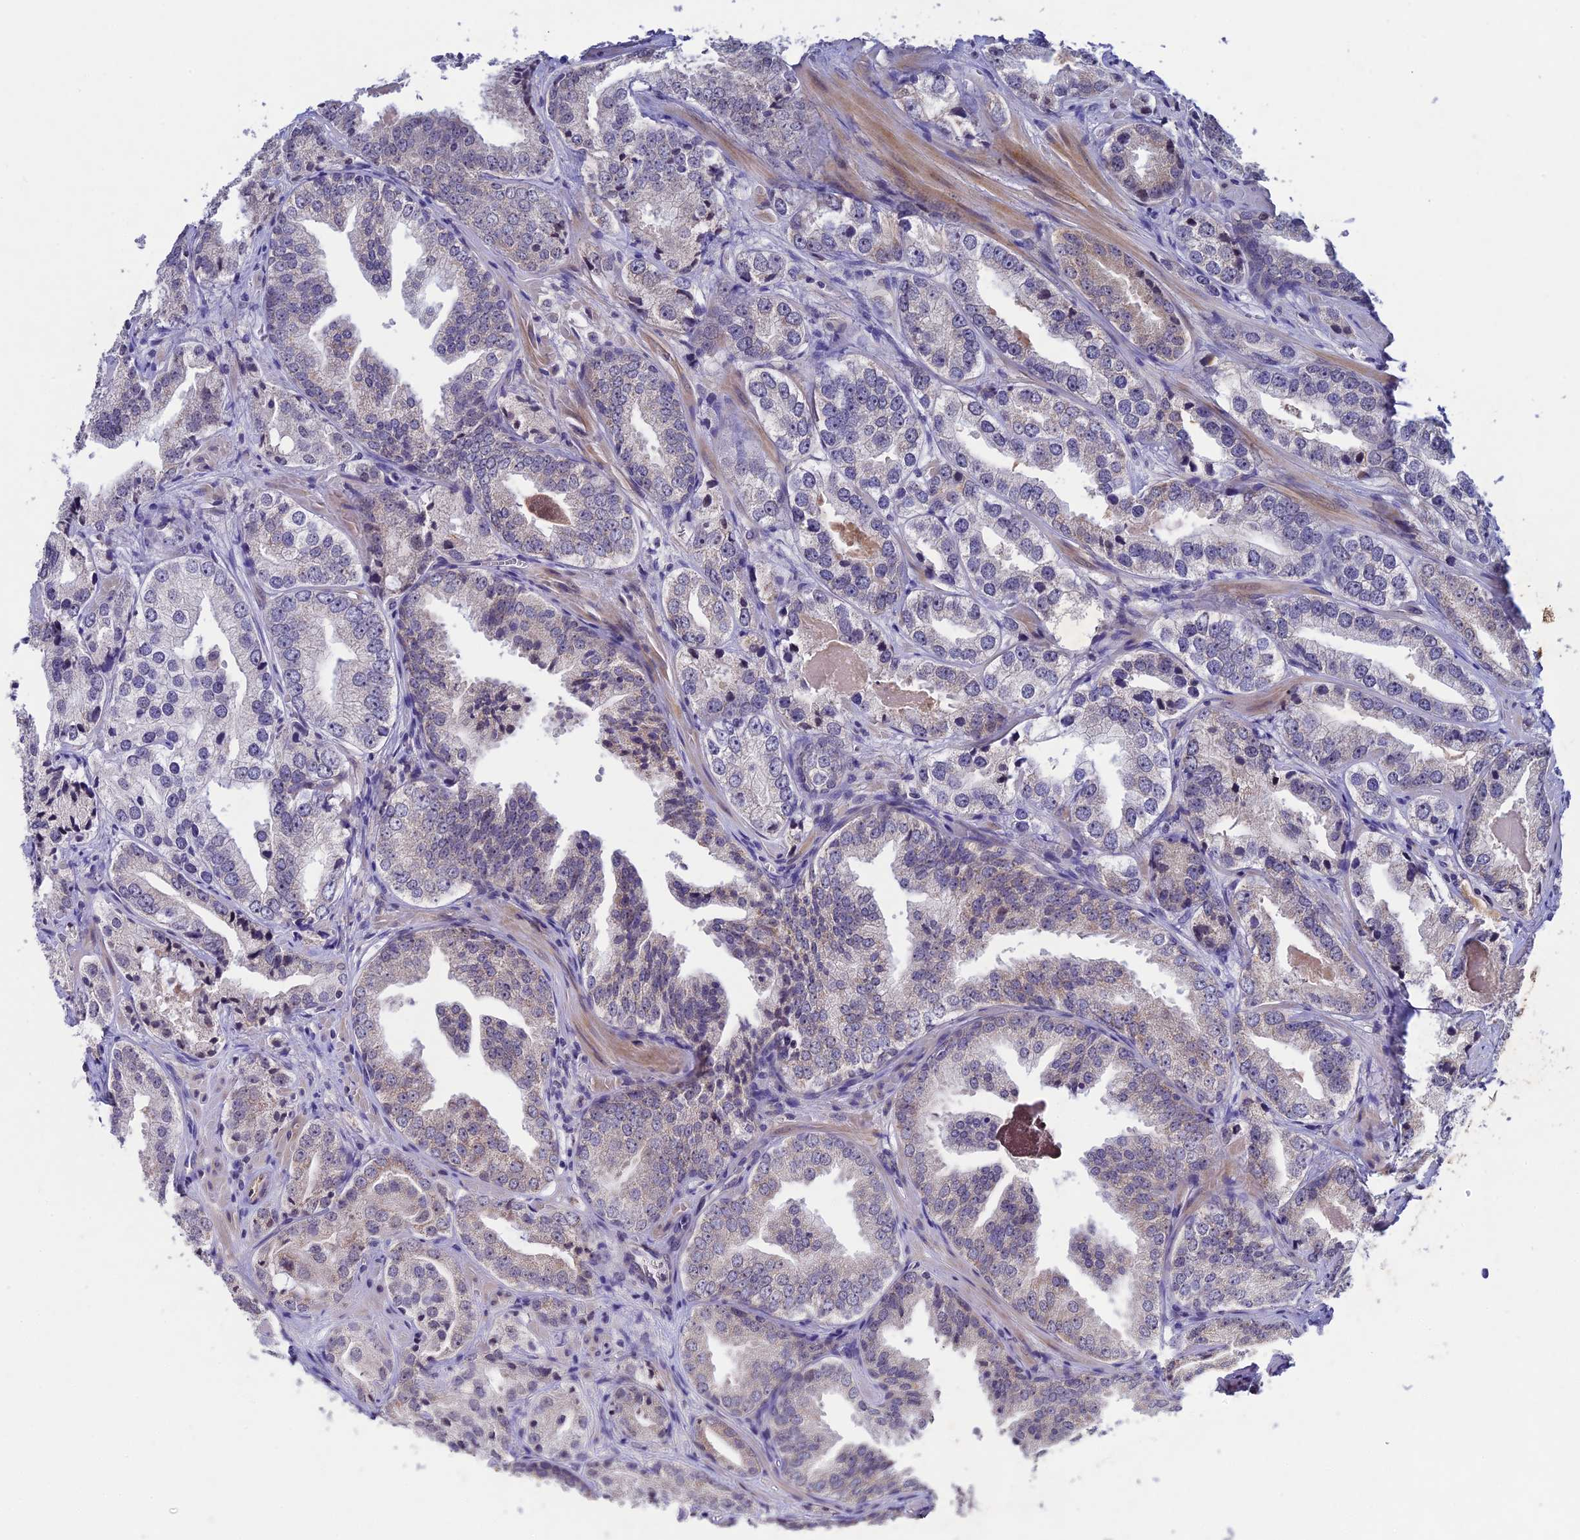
{"staining": {"intensity": "negative", "quantity": "none", "location": "none"}, "tissue": "prostate cancer", "cell_type": "Tumor cells", "image_type": "cancer", "snomed": [{"axis": "morphology", "description": "Adenocarcinoma, Low grade"}, {"axis": "topography", "description": "Prostate"}], "caption": "Human adenocarcinoma (low-grade) (prostate) stained for a protein using immunohistochemistry (IHC) exhibits no expression in tumor cells.", "gene": "CHST5", "patient": {"sex": "male", "age": 60}}